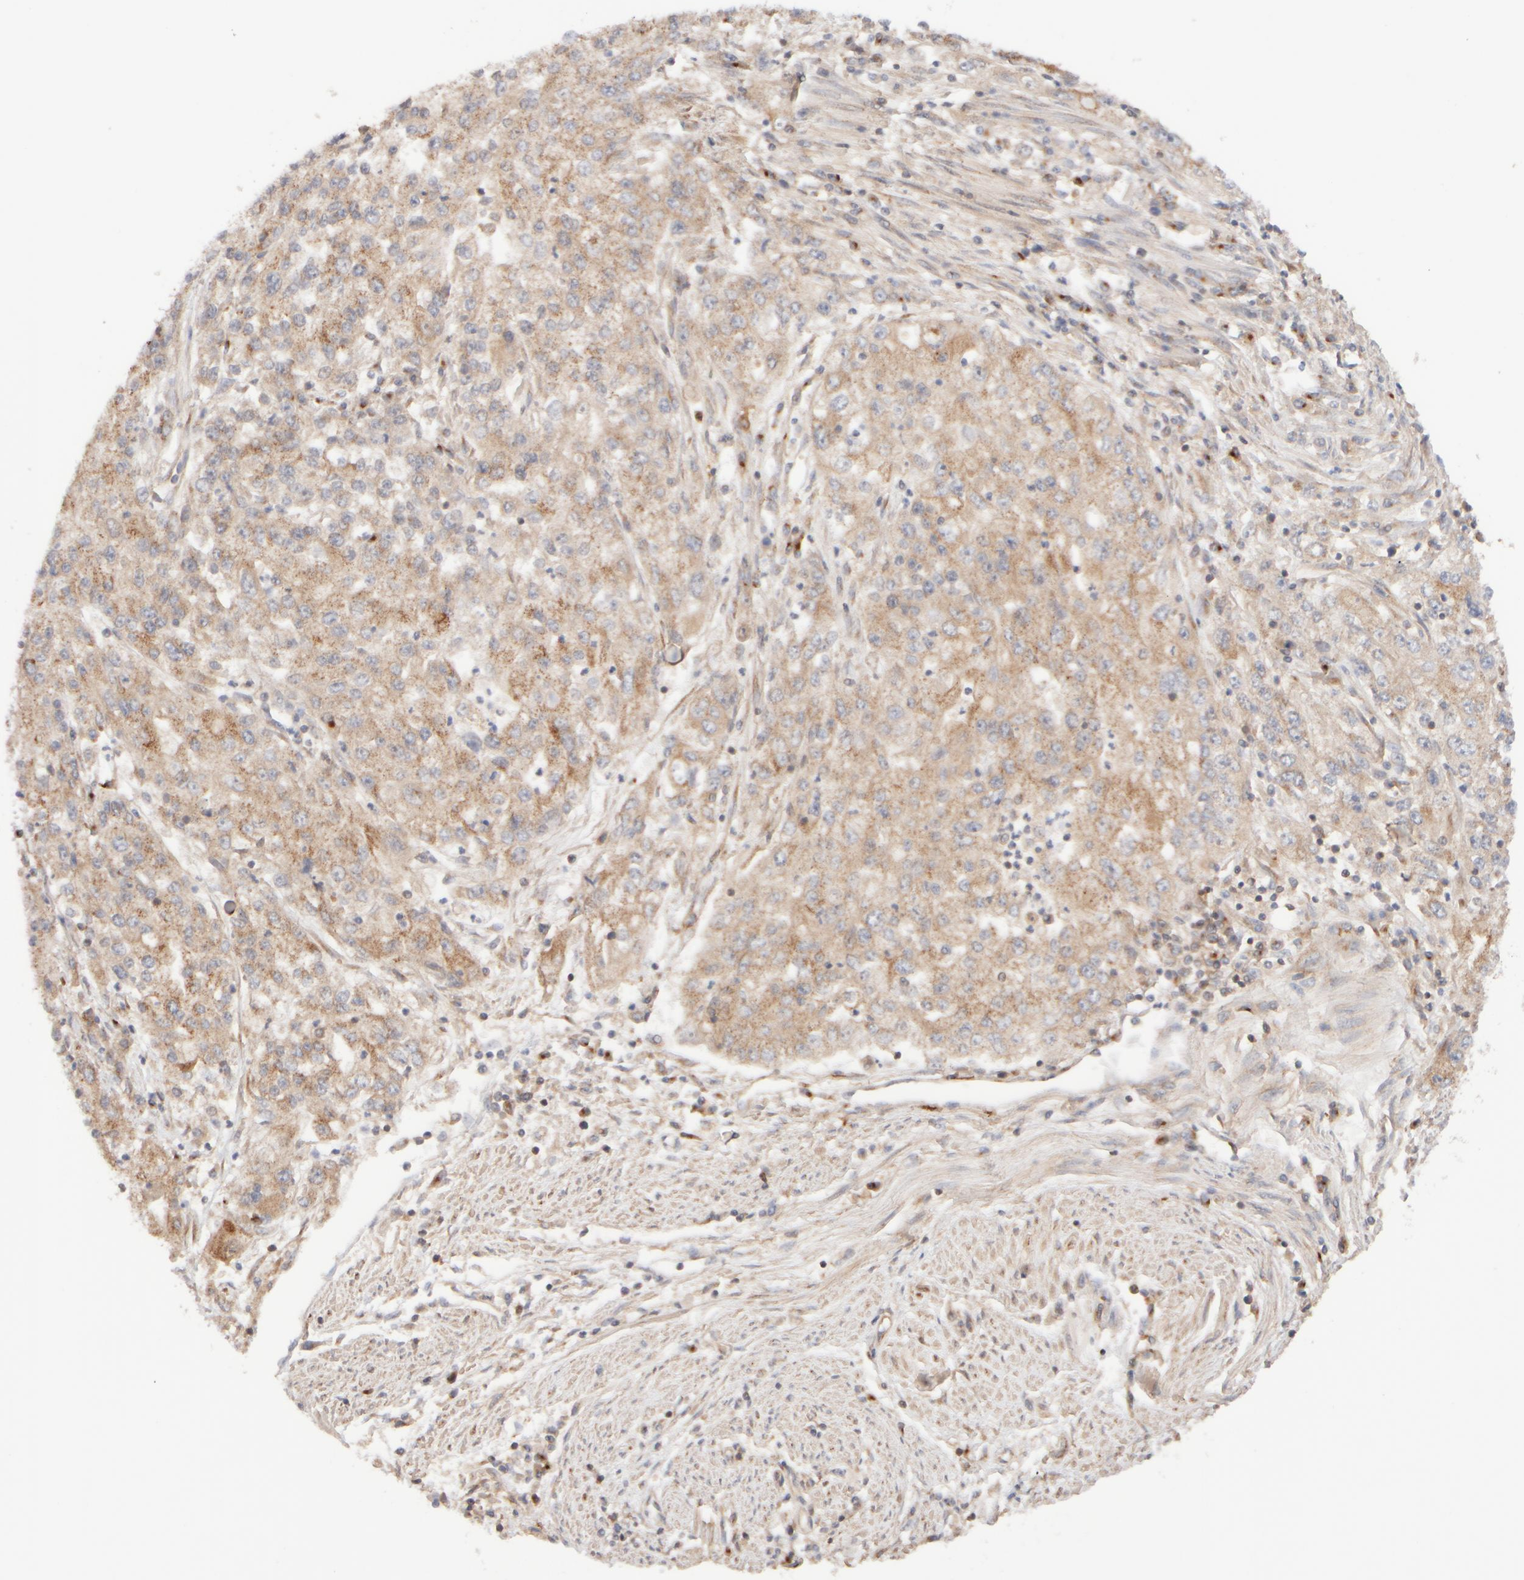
{"staining": {"intensity": "weak", "quantity": ">75%", "location": "cytoplasmic/membranous"}, "tissue": "endometrial cancer", "cell_type": "Tumor cells", "image_type": "cancer", "snomed": [{"axis": "morphology", "description": "Adenocarcinoma, NOS"}, {"axis": "topography", "description": "Endometrium"}], "caption": "Approximately >75% of tumor cells in human endometrial cancer (adenocarcinoma) reveal weak cytoplasmic/membranous protein staining as visualized by brown immunohistochemical staining.", "gene": "RABEP1", "patient": {"sex": "female", "age": 49}}